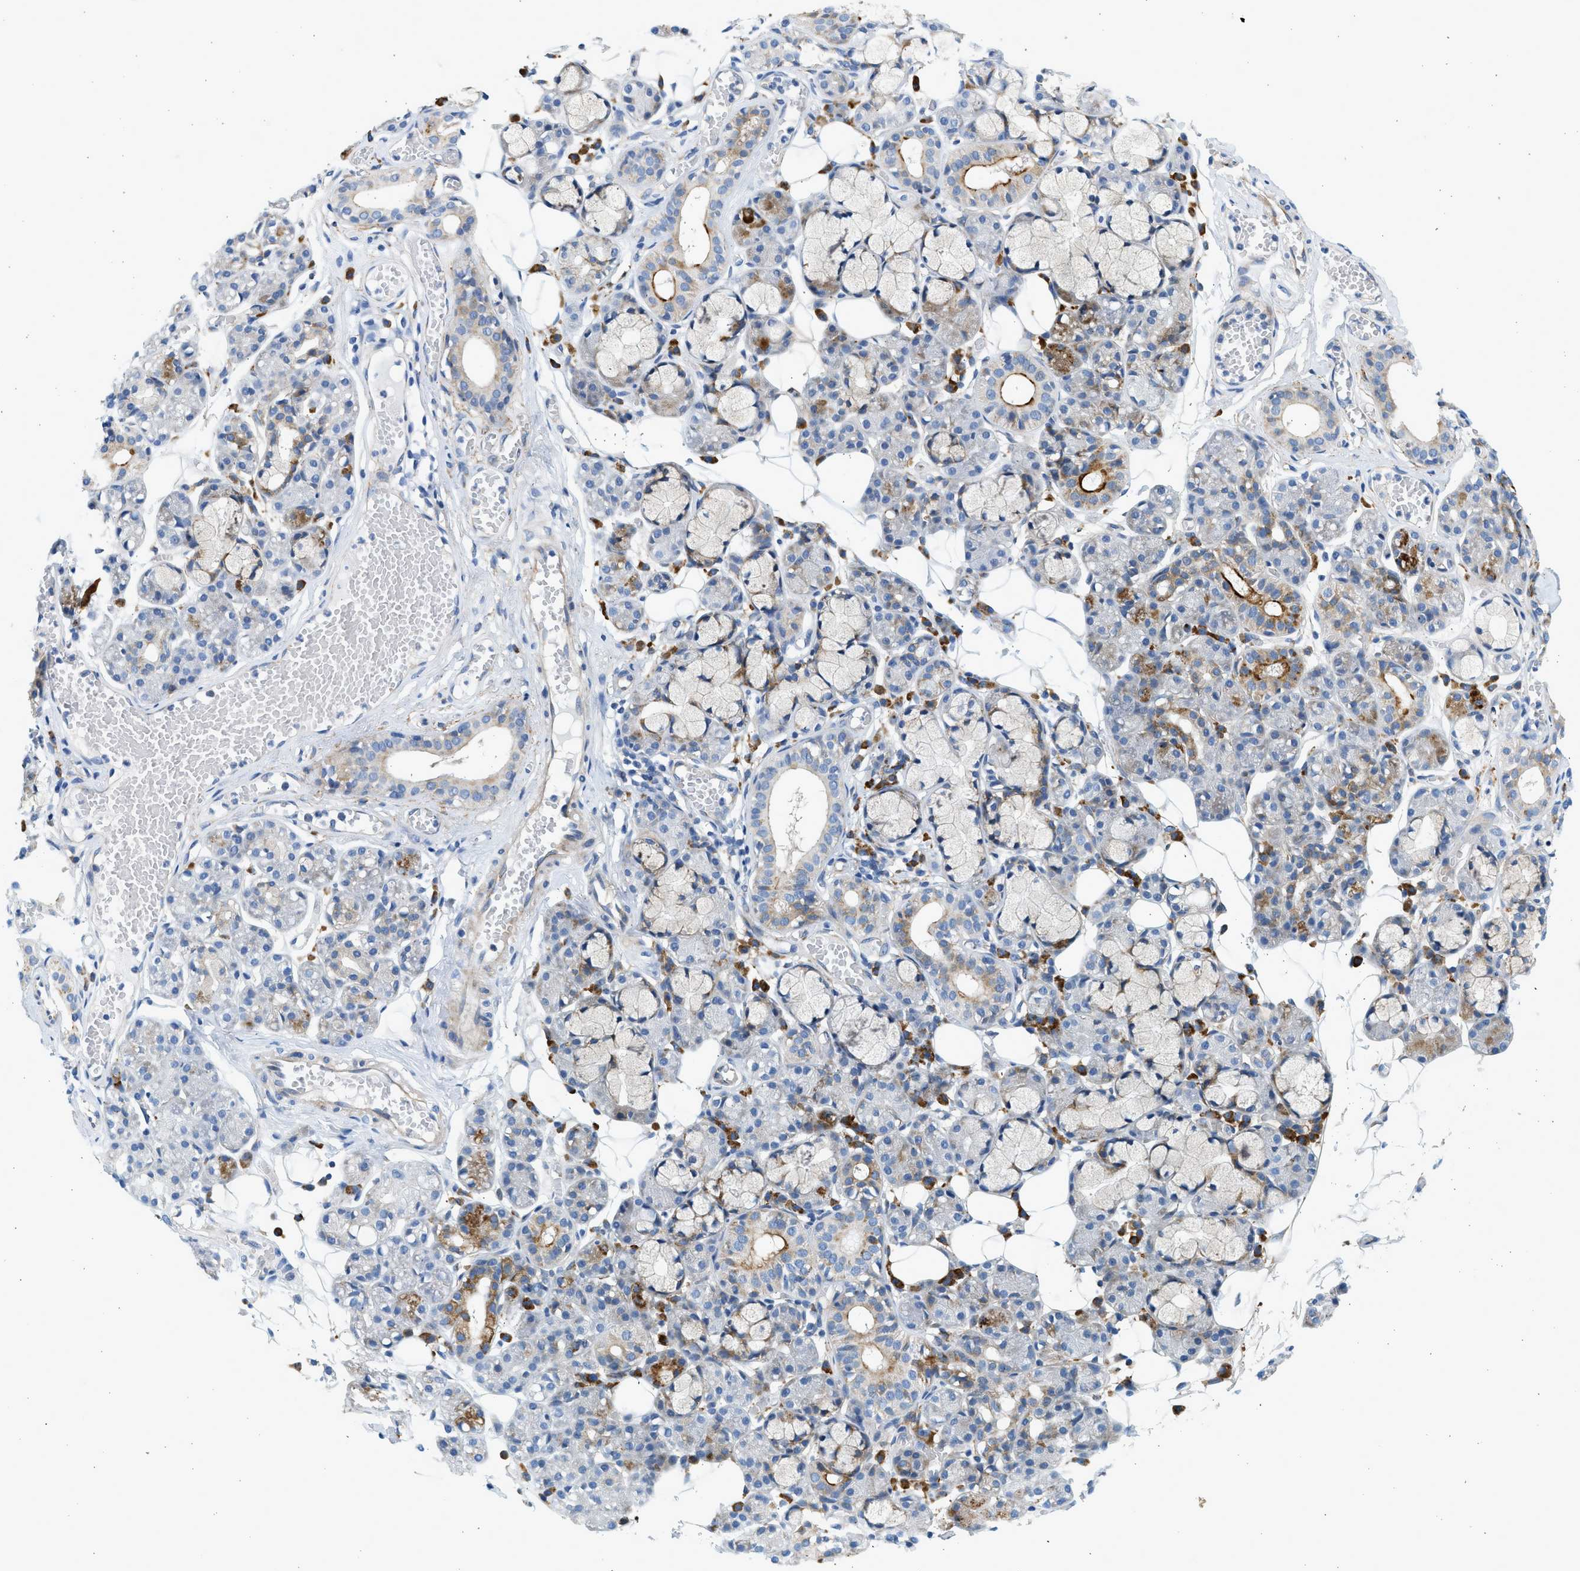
{"staining": {"intensity": "strong", "quantity": "<25%", "location": "cytoplasmic/membranous"}, "tissue": "salivary gland", "cell_type": "Glandular cells", "image_type": "normal", "snomed": [{"axis": "morphology", "description": "Normal tissue, NOS"}, {"axis": "topography", "description": "Salivary gland"}], "caption": "A histopathology image of salivary gland stained for a protein demonstrates strong cytoplasmic/membranous brown staining in glandular cells. (DAB IHC, brown staining for protein, blue staining for nuclei).", "gene": "CNTN6", "patient": {"sex": "male", "age": 63}}